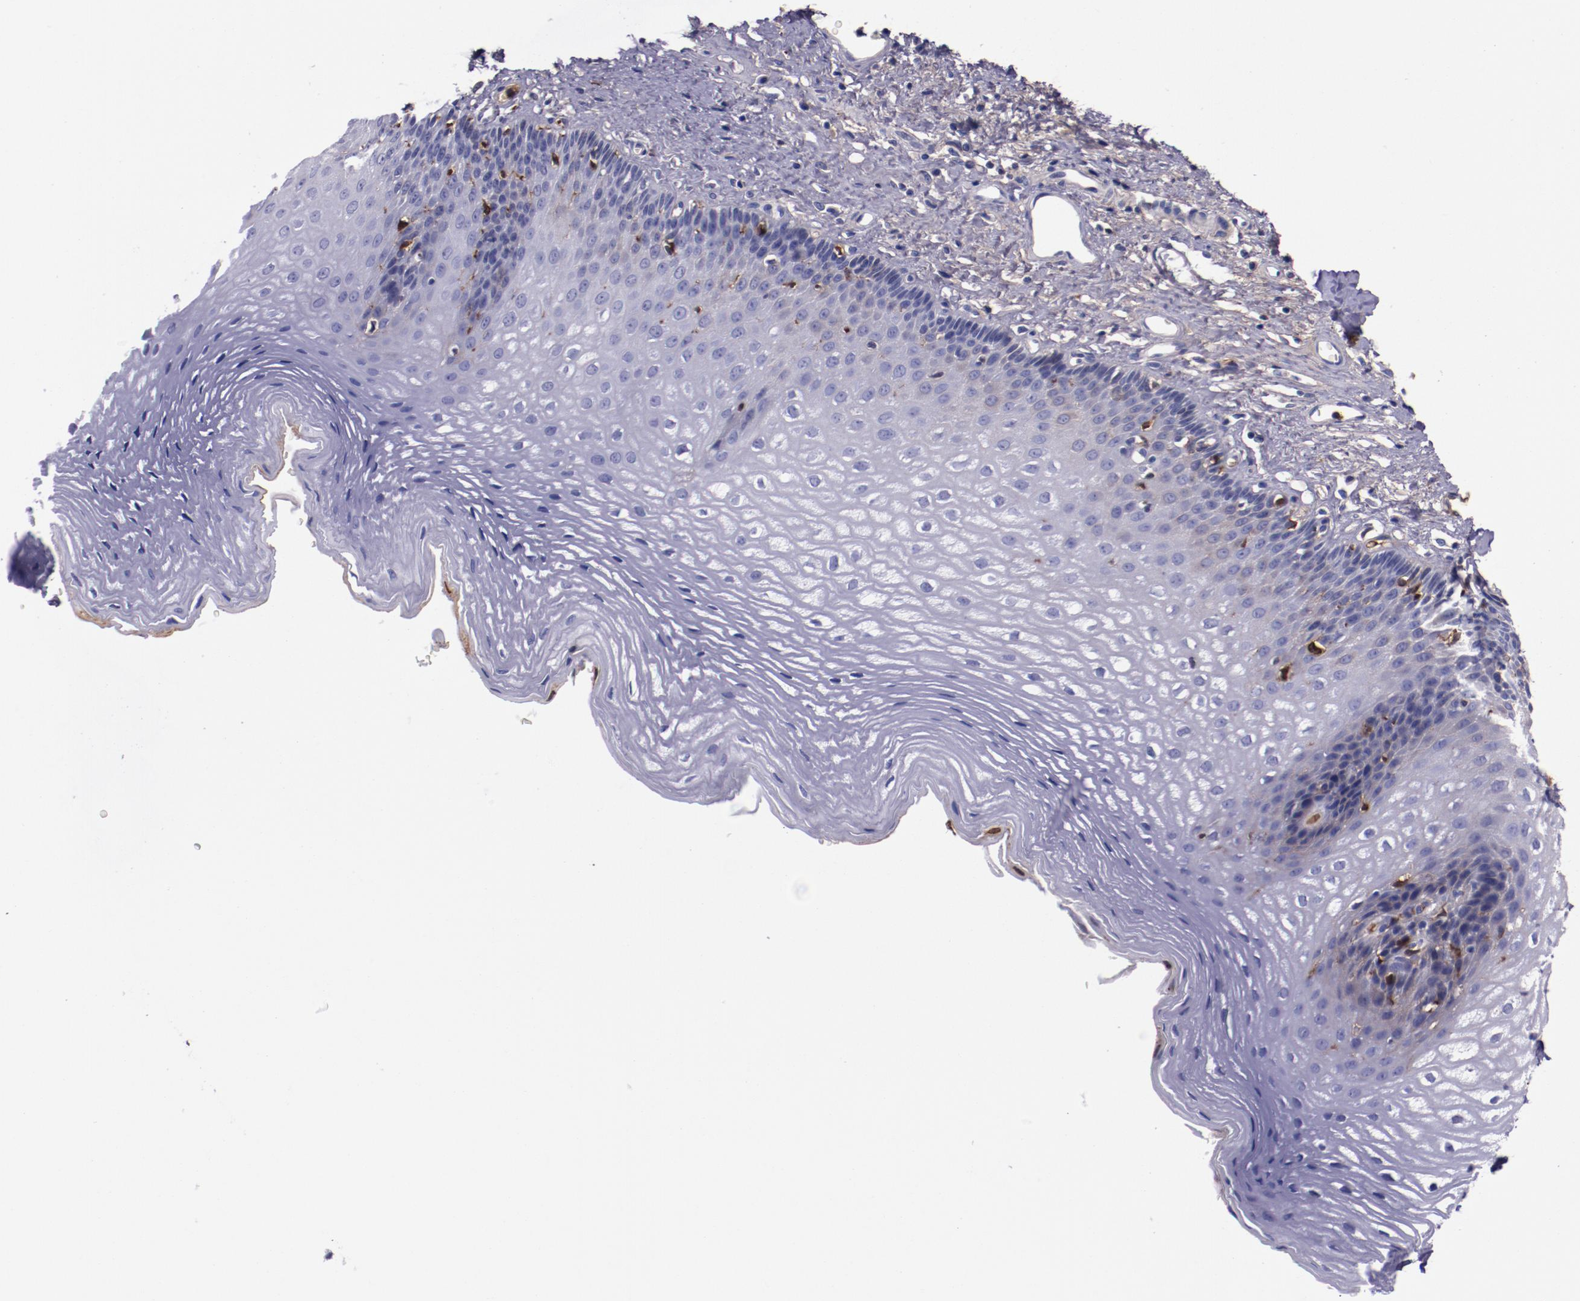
{"staining": {"intensity": "weak", "quantity": "25%-75%", "location": "cytoplasmic/membranous"}, "tissue": "esophagus", "cell_type": "Squamous epithelial cells", "image_type": "normal", "snomed": [{"axis": "morphology", "description": "Normal tissue, NOS"}, {"axis": "topography", "description": "Esophagus"}], "caption": "IHC micrograph of benign esophagus: human esophagus stained using IHC reveals low levels of weak protein expression localized specifically in the cytoplasmic/membranous of squamous epithelial cells, appearing as a cytoplasmic/membranous brown color.", "gene": "APOH", "patient": {"sex": "female", "age": 70}}